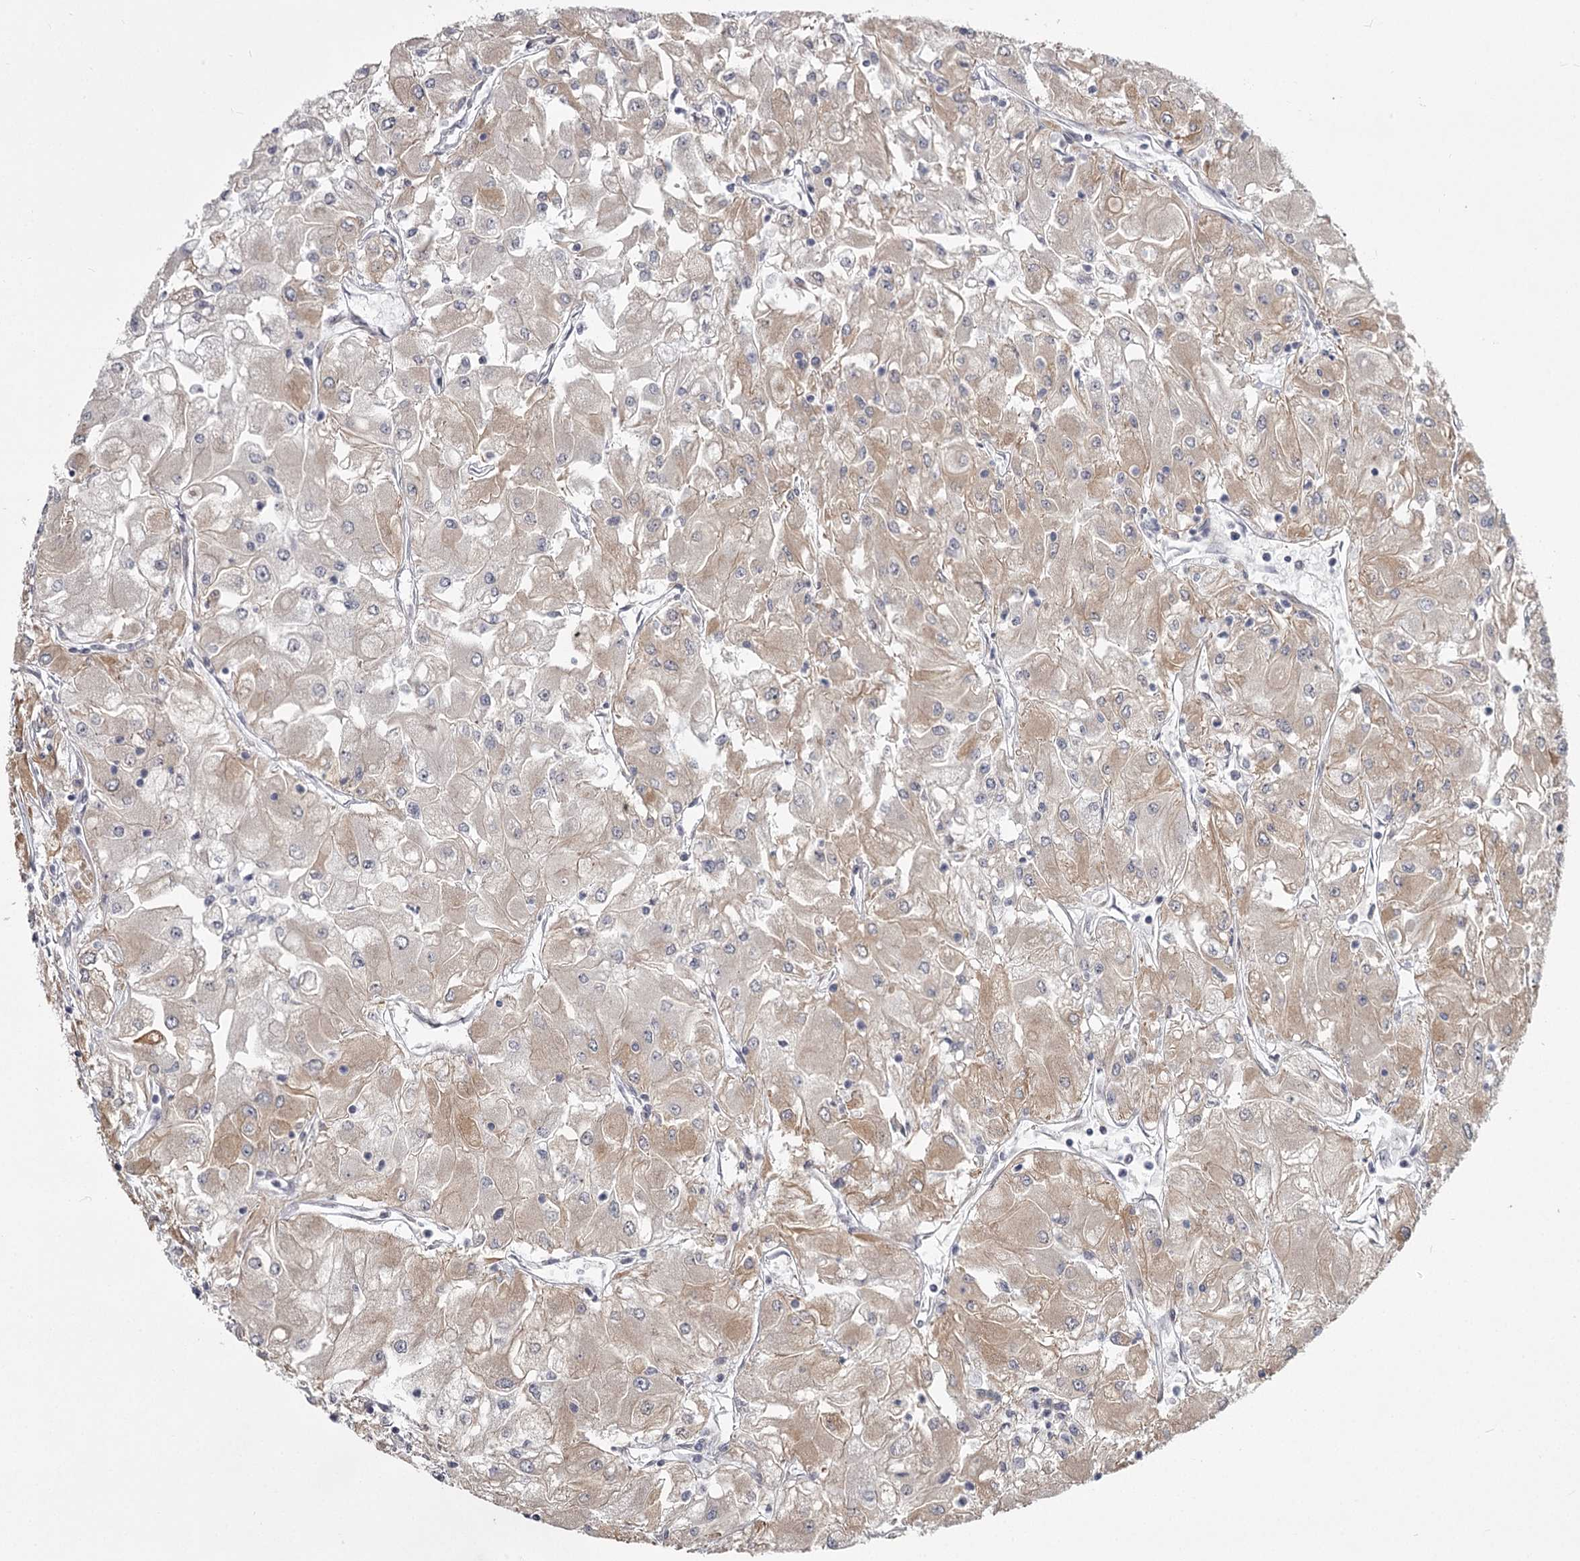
{"staining": {"intensity": "weak", "quantity": "25%-75%", "location": "cytoplasmic/membranous"}, "tissue": "renal cancer", "cell_type": "Tumor cells", "image_type": "cancer", "snomed": [{"axis": "morphology", "description": "Adenocarcinoma, NOS"}, {"axis": "topography", "description": "Kidney"}], "caption": "A low amount of weak cytoplasmic/membranous staining is present in about 25%-75% of tumor cells in renal cancer (adenocarcinoma) tissue.", "gene": "CCNG2", "patient": {"sex": "male", "age": 80}}